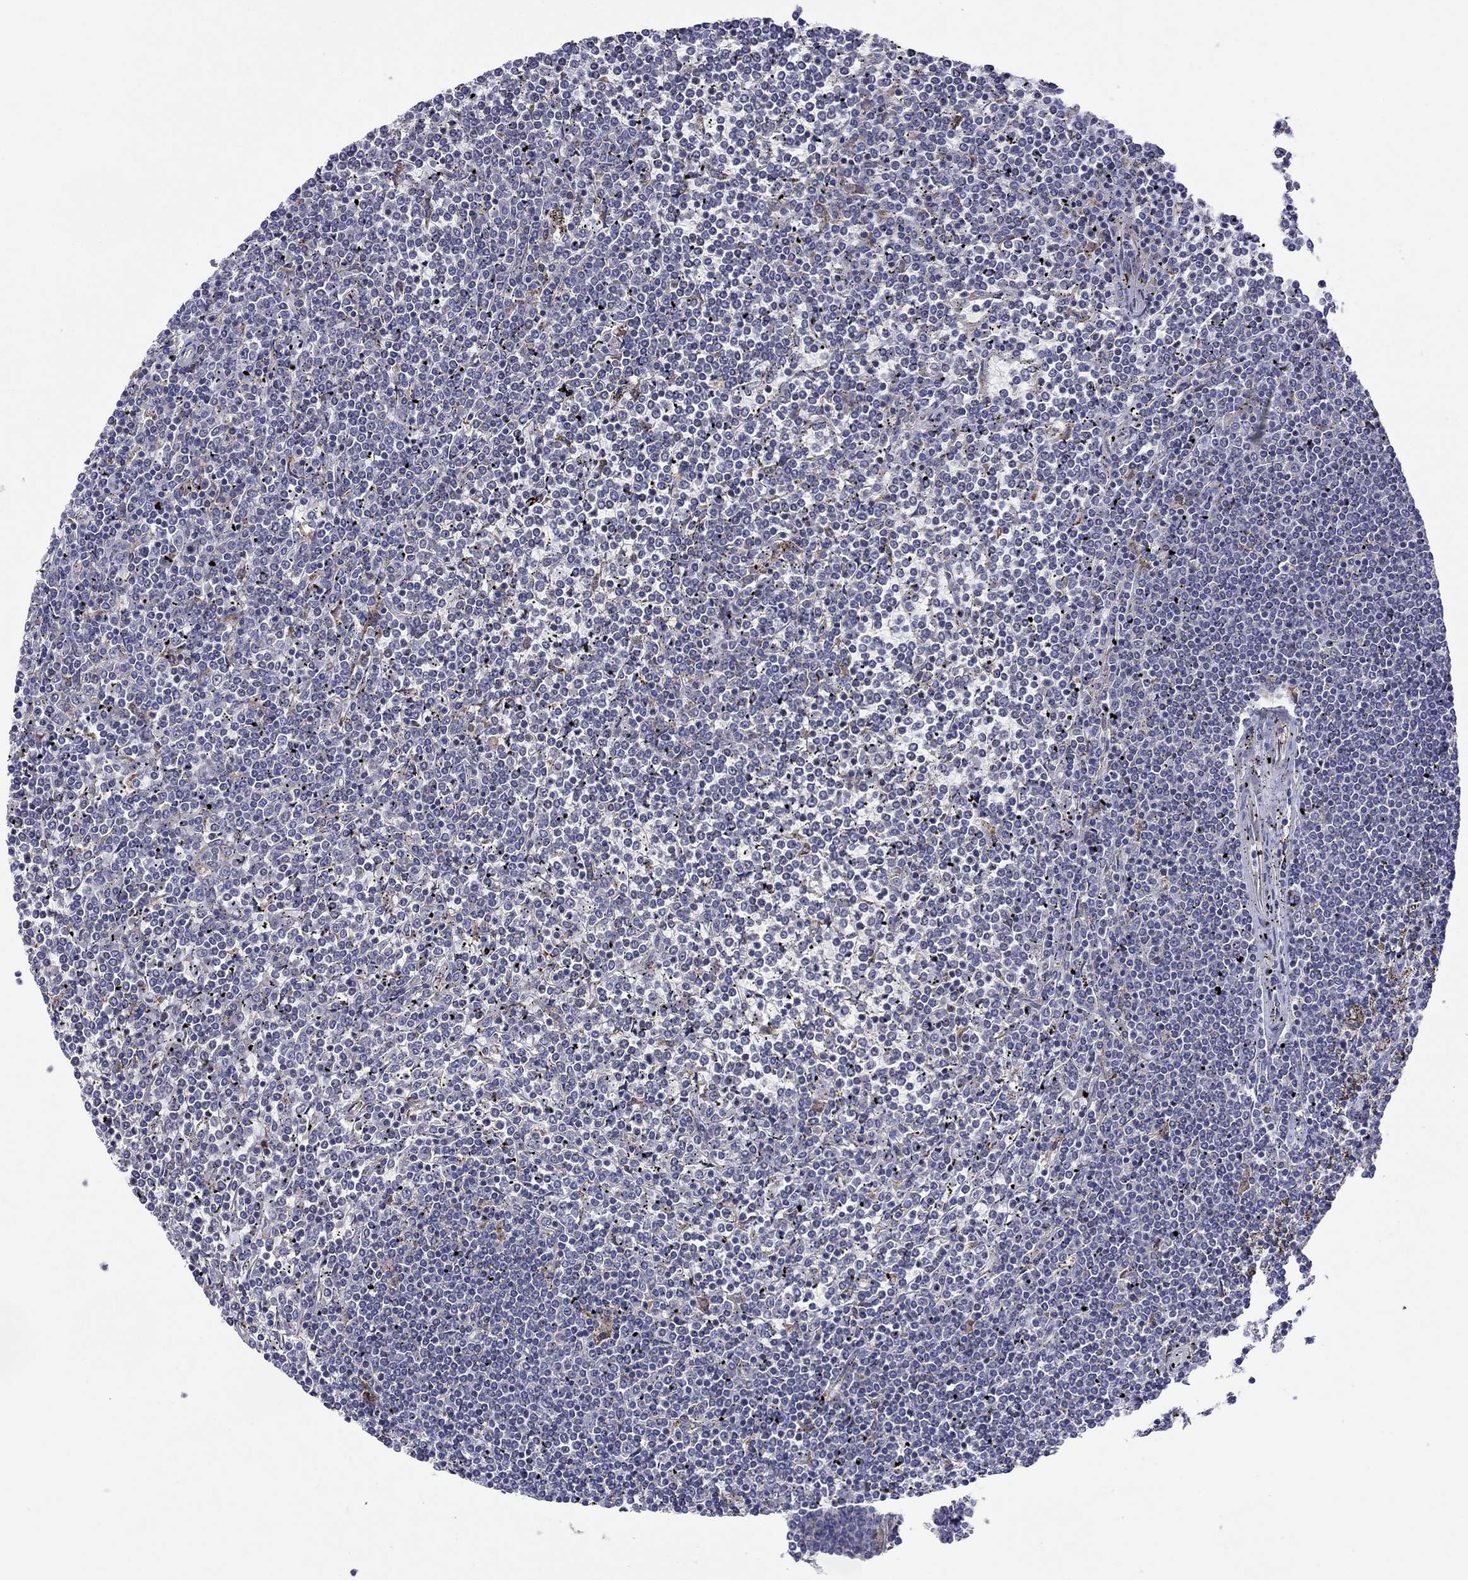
{"staining": {"intensity": "negative", "quantity": "none", "location": "none"}, "tissue": "lymphoma", "cell_type": "Tumor cells", "image_type": "cancer", "snomed": [{"axis": "morphology", "description": "Malignant lymphoma, non-Hodgkin's type, Low grade"}, {"axis": "topography", "description": "Spleen"}], "caption": "Tumor cells show no significant staining in low-grade malignant lymphoma, non-Hodgkin's type.", "gene": "QRFPR", "patient": {"sex": "female", "age": 19}}